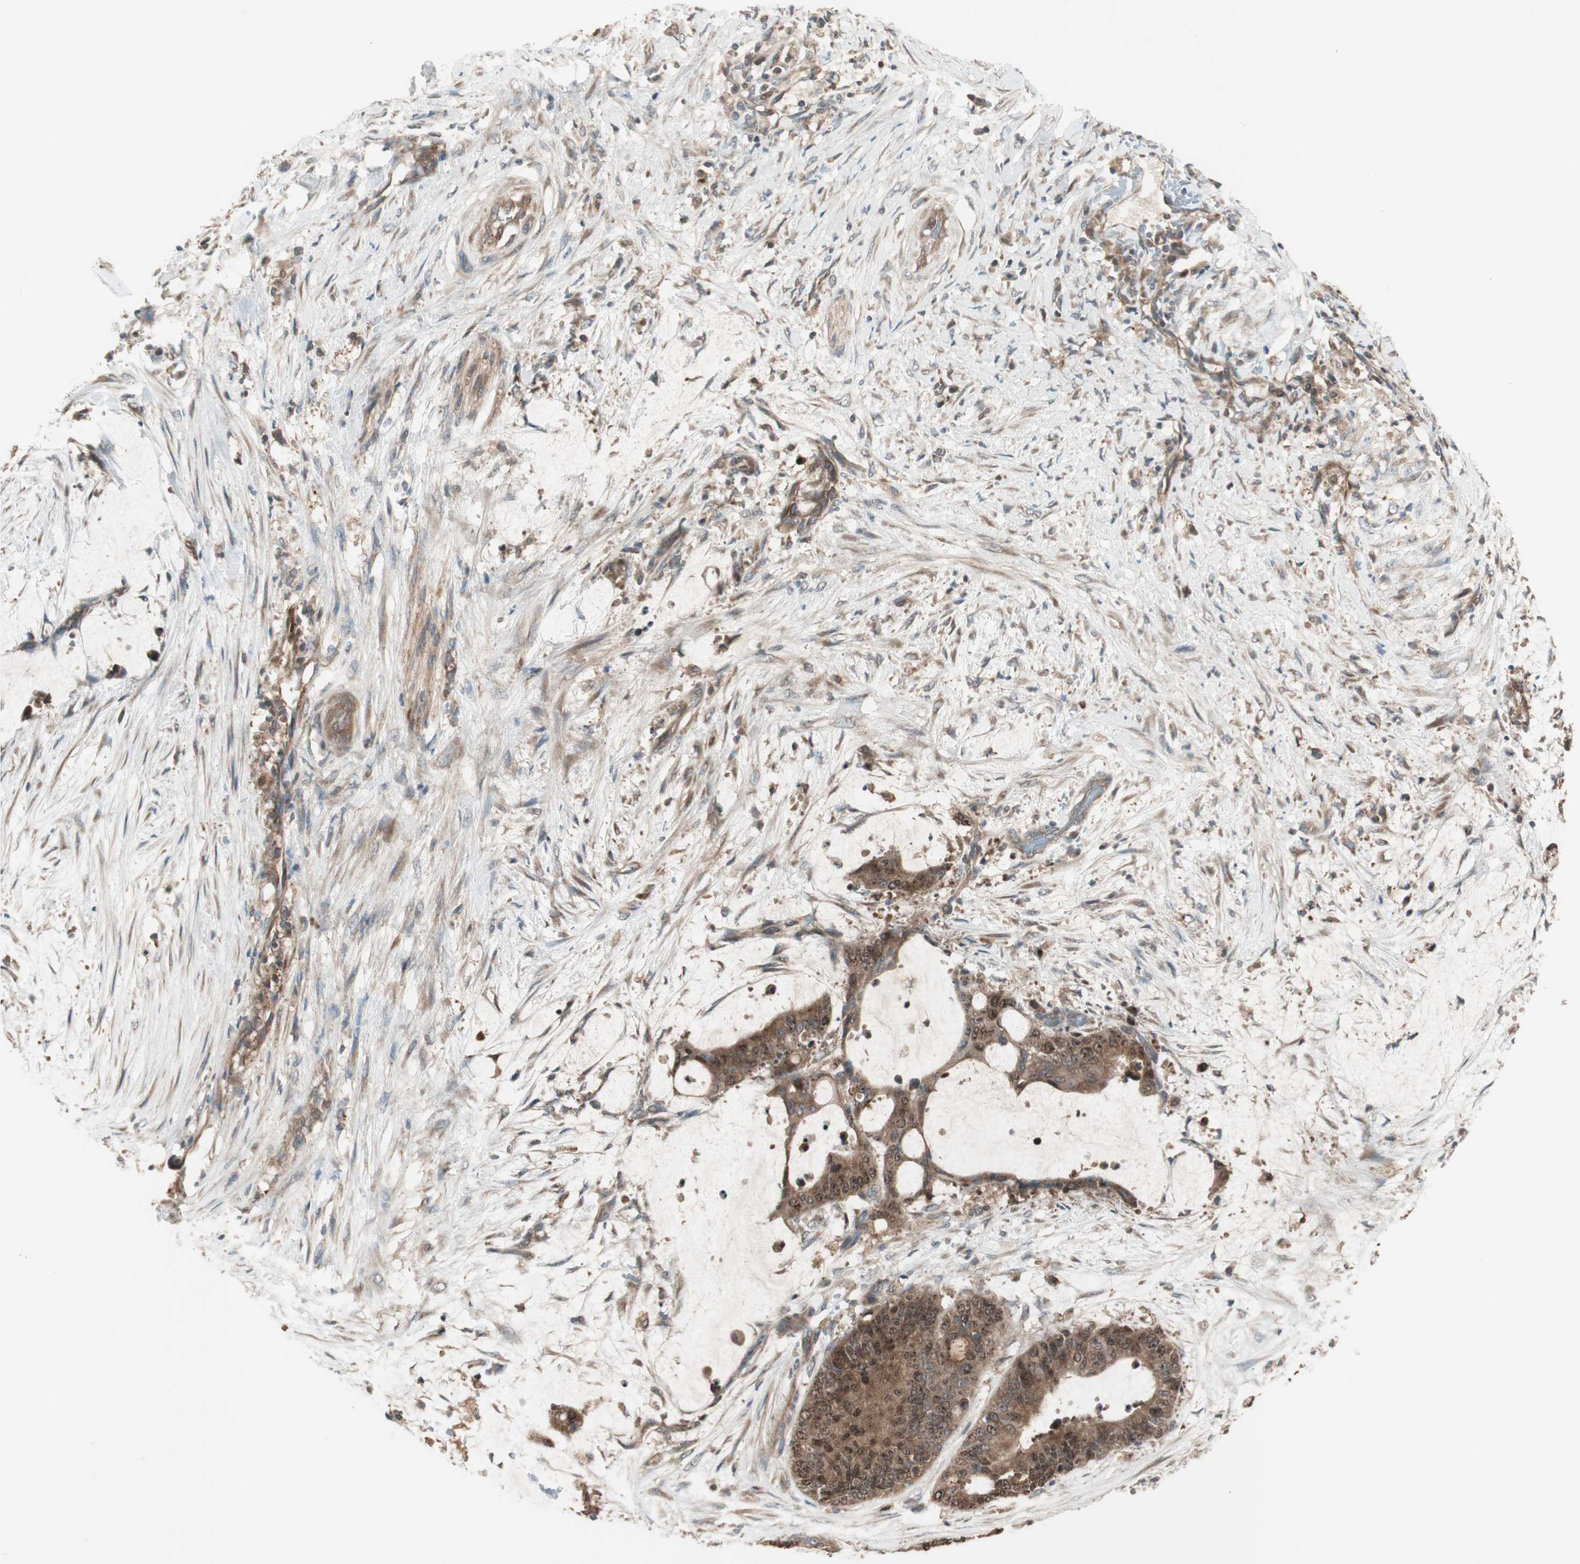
{"staining": {"intensity": "strong", "quantity": ">75%", "location": "cytoplasmic/membranous,nuclear"}, "tissue": "liver cancer", "cell_type": "Tumor cells", "image_type": "cancer", "snomed": [{"axis": "morphology", "description": "Cholangiocarcinoma"}, {"axis": "topography", "description": "Liver"}], "caption": "Strong cytoplasmic/membranous and nuclear positivity is seen in about >75% of tumor cells in liver cancer (cholangiocarcinoma).", "gene": "ATP6AP2", "patient": {"sex": "female", "age": 73}}